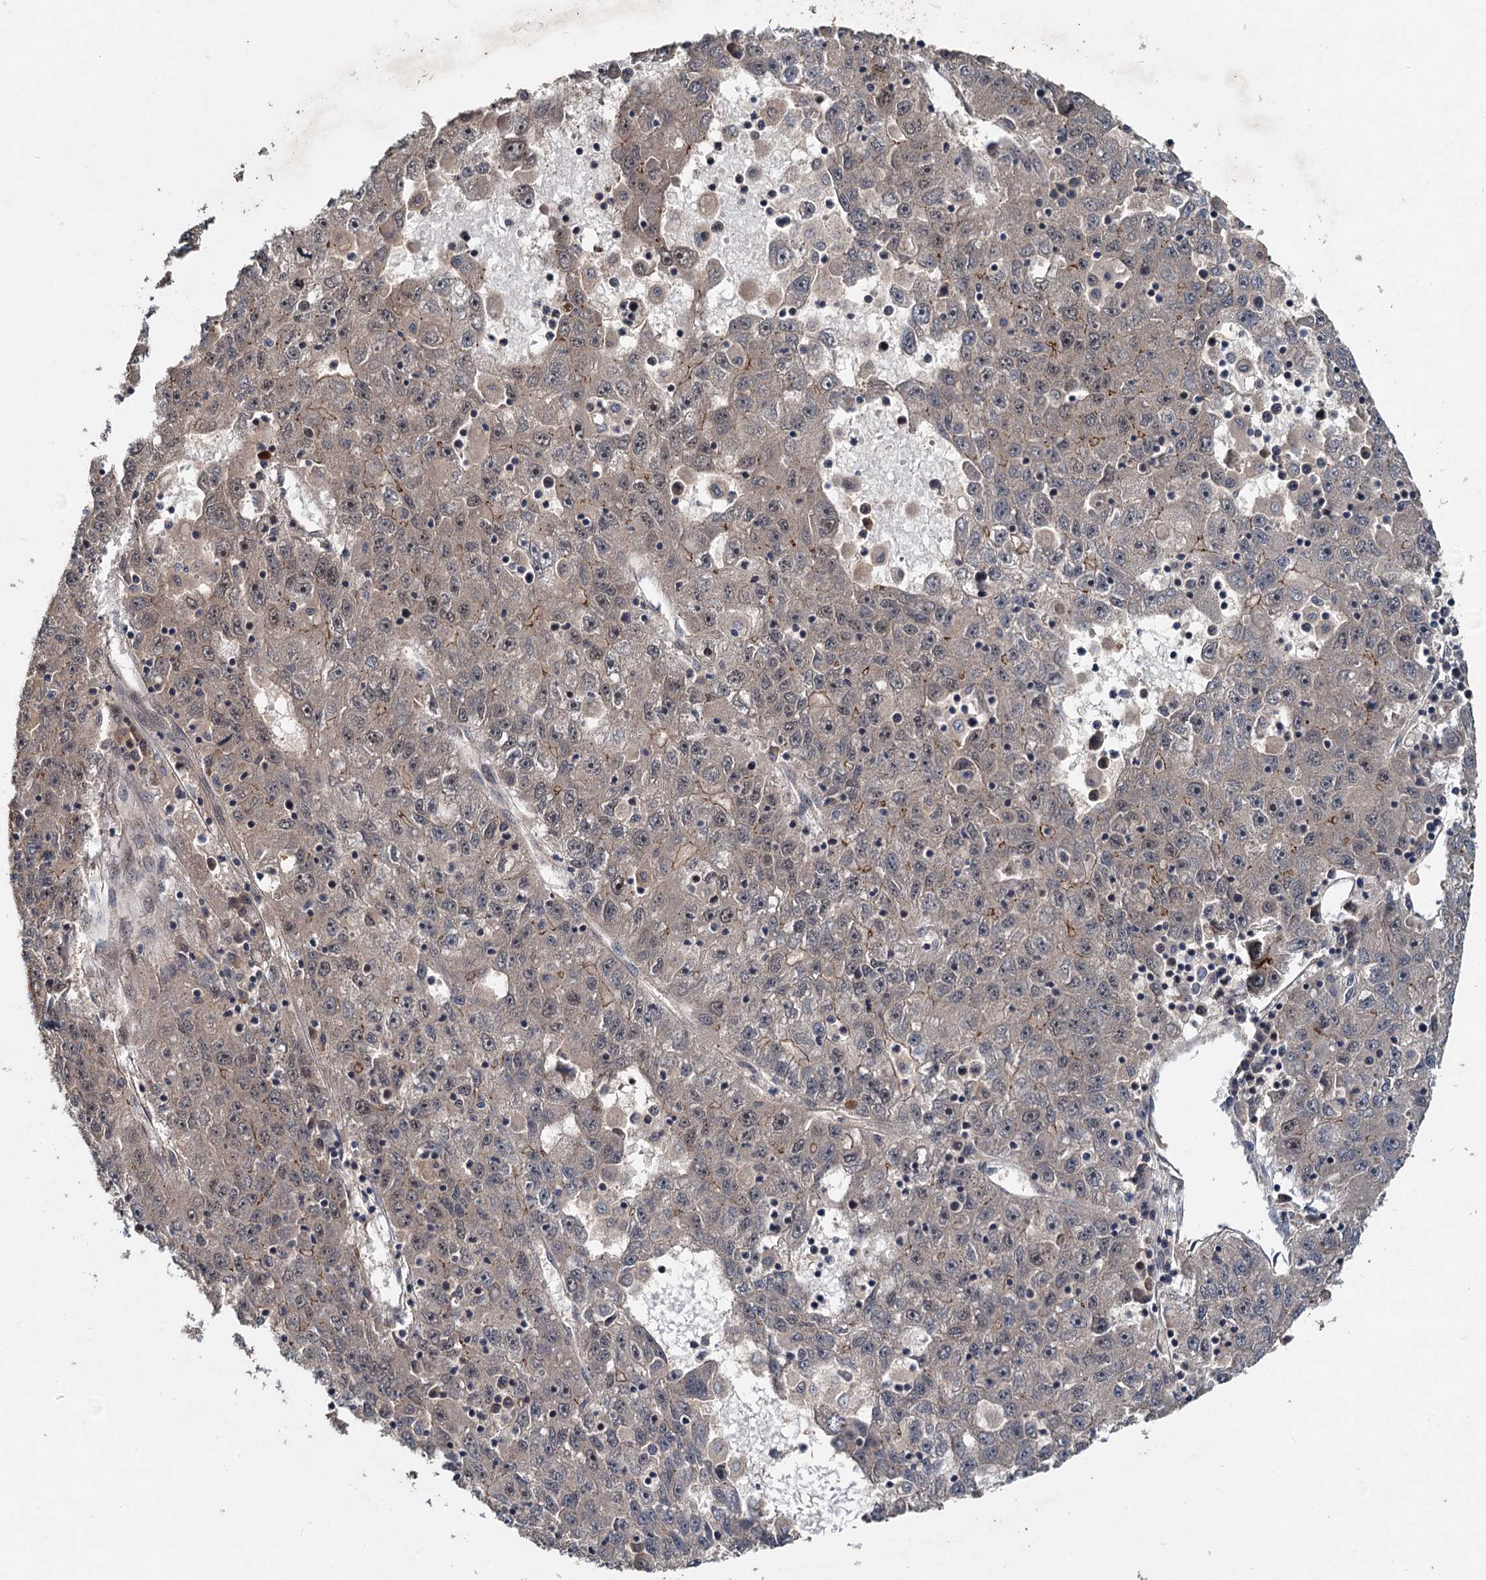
{"staining": {"intensity": "weak", "quantity": "25%-75%", "location": "cytoplasmic/membranous,nuclear"}, "tissue": "liver cancer", "cell_type": "Tumor cells", "image_type": "cancer", "snomed": [{"axis": "morphology", "description": "Carcinoma, Hepatocellular, NOS"}, {"axis": "topography", "description": "Liver"}], "caption": "Hepatocellular carcinoma (liver) tissue shows weak cytoplasmic/membranous and nuclear expression in about 25%-75% of tumor cells, visualized by immunohistochemistry. The staining was performed using DAB (3,3'-diaminobenzidine) to visualize the protein expression in brown, while the nuclei were stained in blue with hematoxylin (Magnification: 20x).", "gene": "RITA1", "patient": {"sex": "male", "age": 49}}